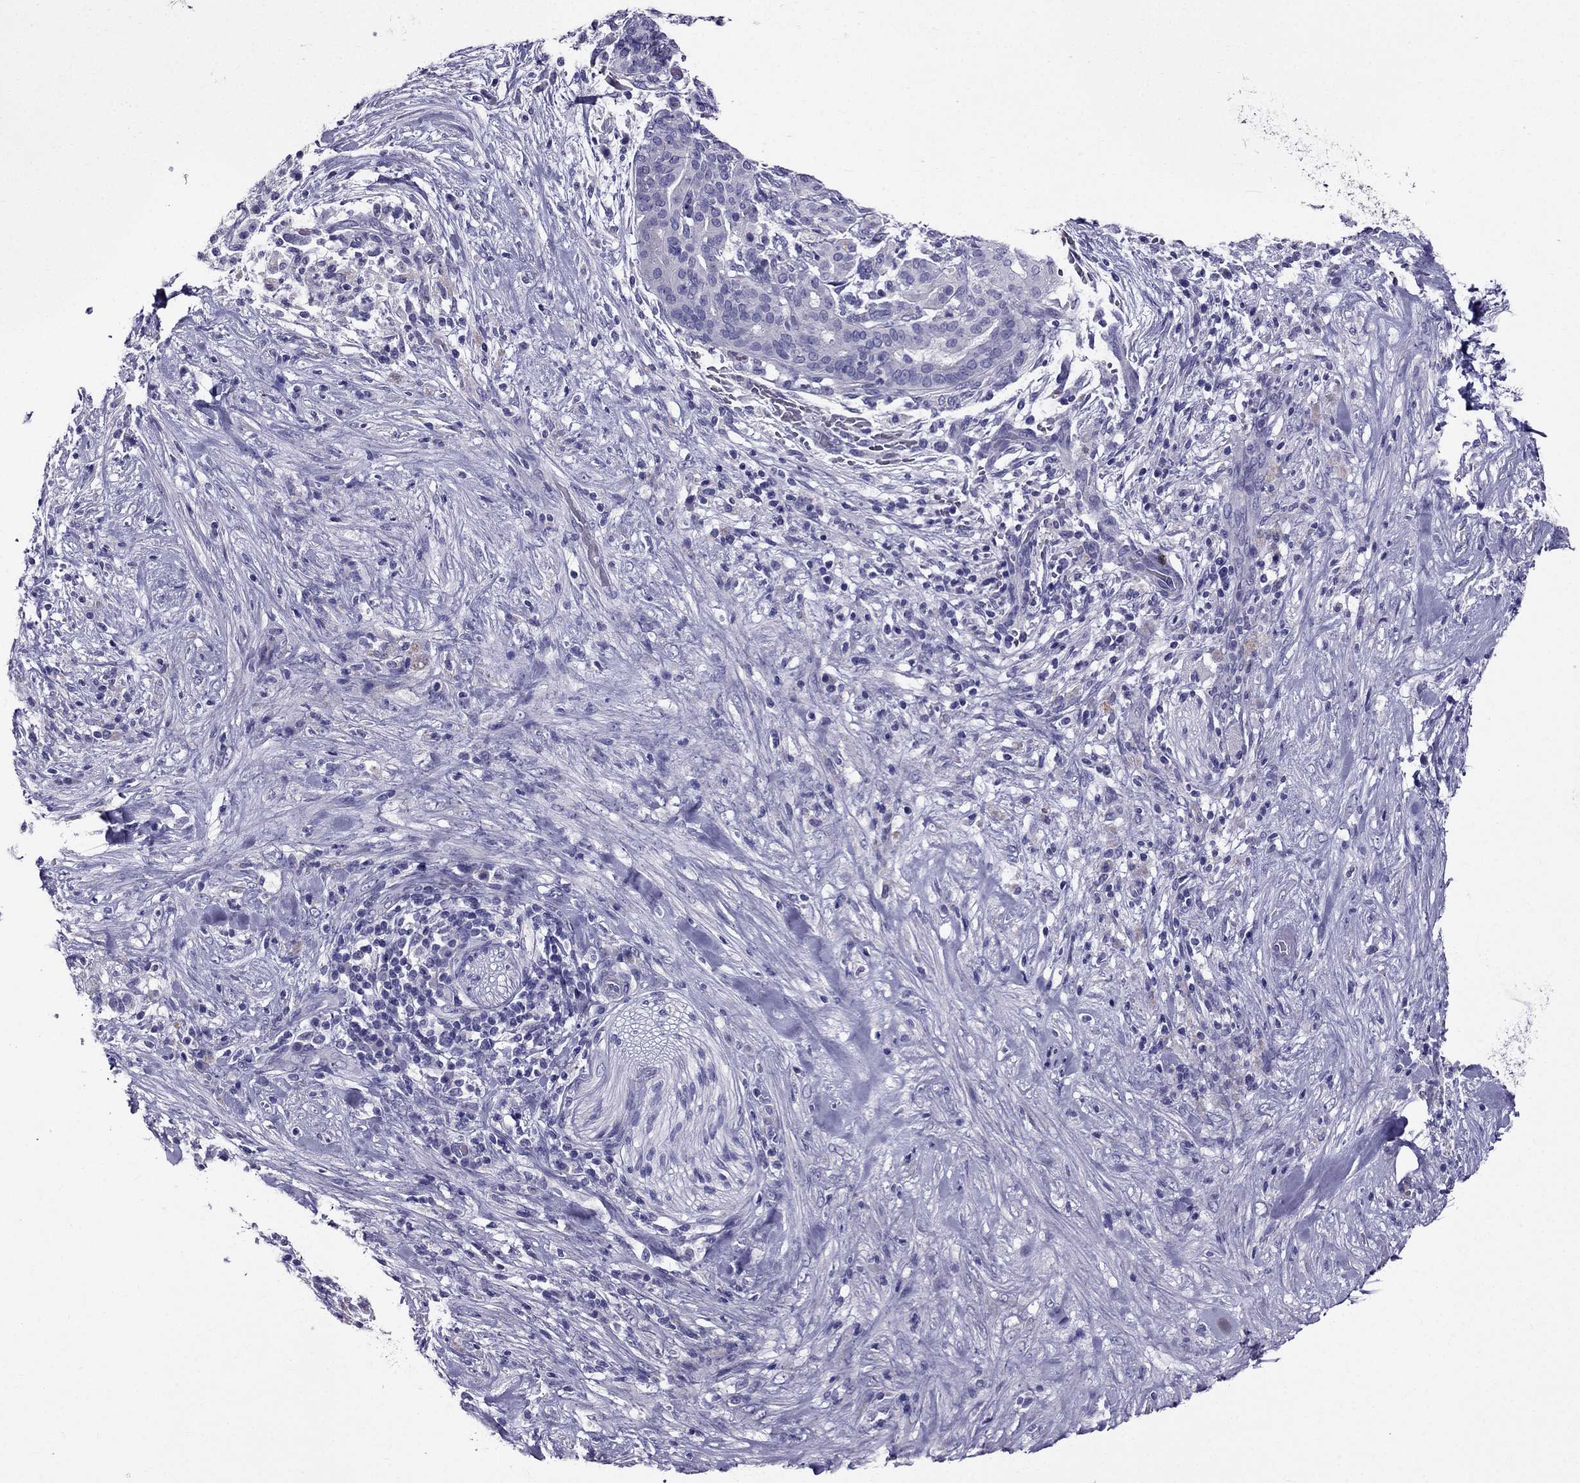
{"staining": {"intensity": "negative", "quantity": "none", "location": "none"}, "tissue": "pancreatic cancer", "cell_type": "Tumor cells", "image_type": "cancer", "snomed": [{"axis": "morphology", "description": "Adenocarcinoma, NOS"}, {"axis": "topography", "description": "Pancreas"}], "caption": "This is a micrograph of immunohistochemistry staining of pancreatic adenocarcinoma, which shows no positivity in tumor cells.", "gene": "ZNF541", "patient": {"sex": "male", "age": 44}}